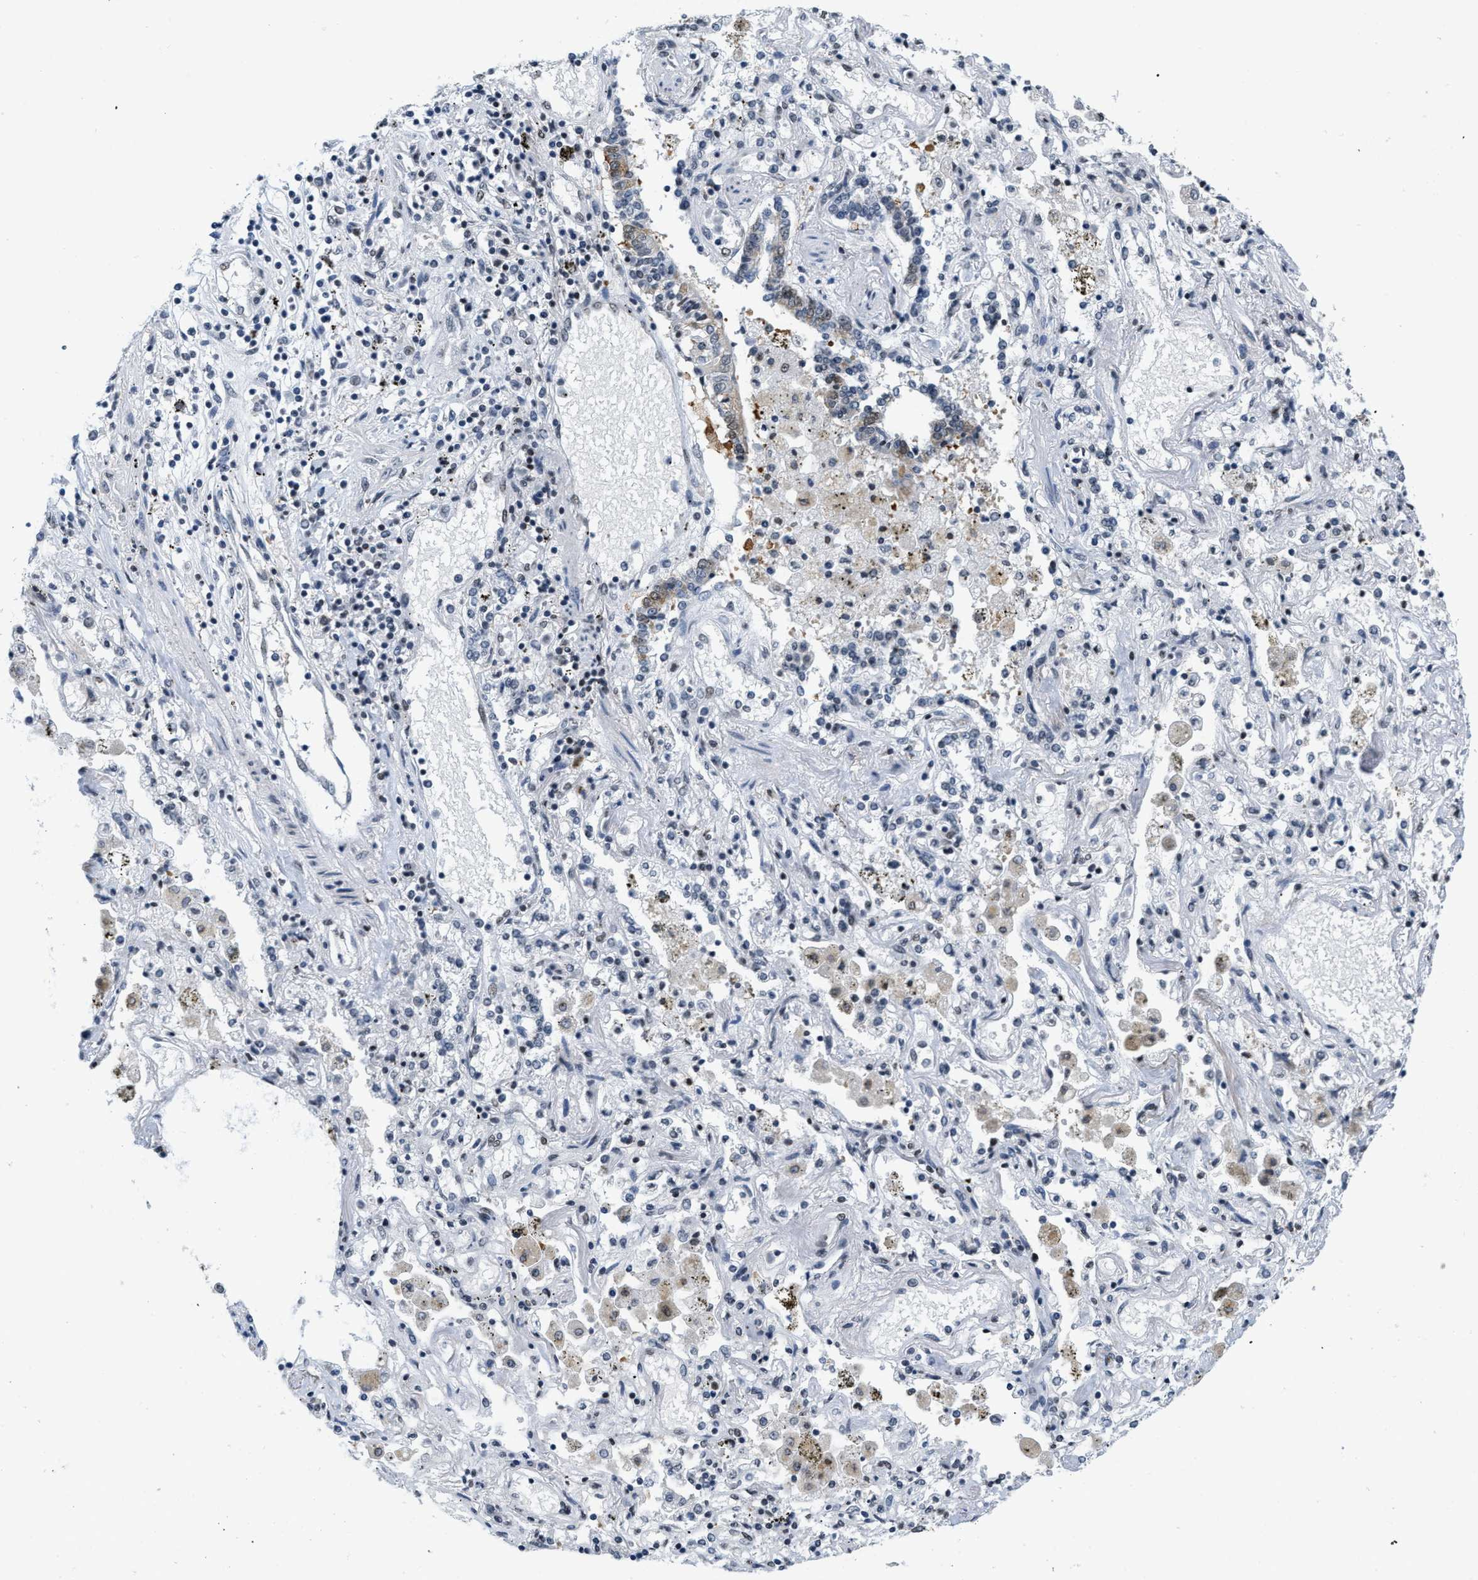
{"staining": {"intensity": "negative", "quantity": "none", "location": "none"}, "tissue": "lung cancer", "cell_type": "Tumor cells", "image_type": "cancer", "snomed": [{"axis": "morphology", "description": "Squamous cell carcinoma, NOS"}, {"axis": "topography", "description": "Lung"}], "caption": "Immunohistochemistry (IHC) image of neoplastic tissue: lung squamous cell carcinoma stained with DAB (3,3'-diaminobenzidine) reveals no significant protein expression in tumor cells.", "gene": "RAF1", "patient": {"sex": "female", "age": 47}}